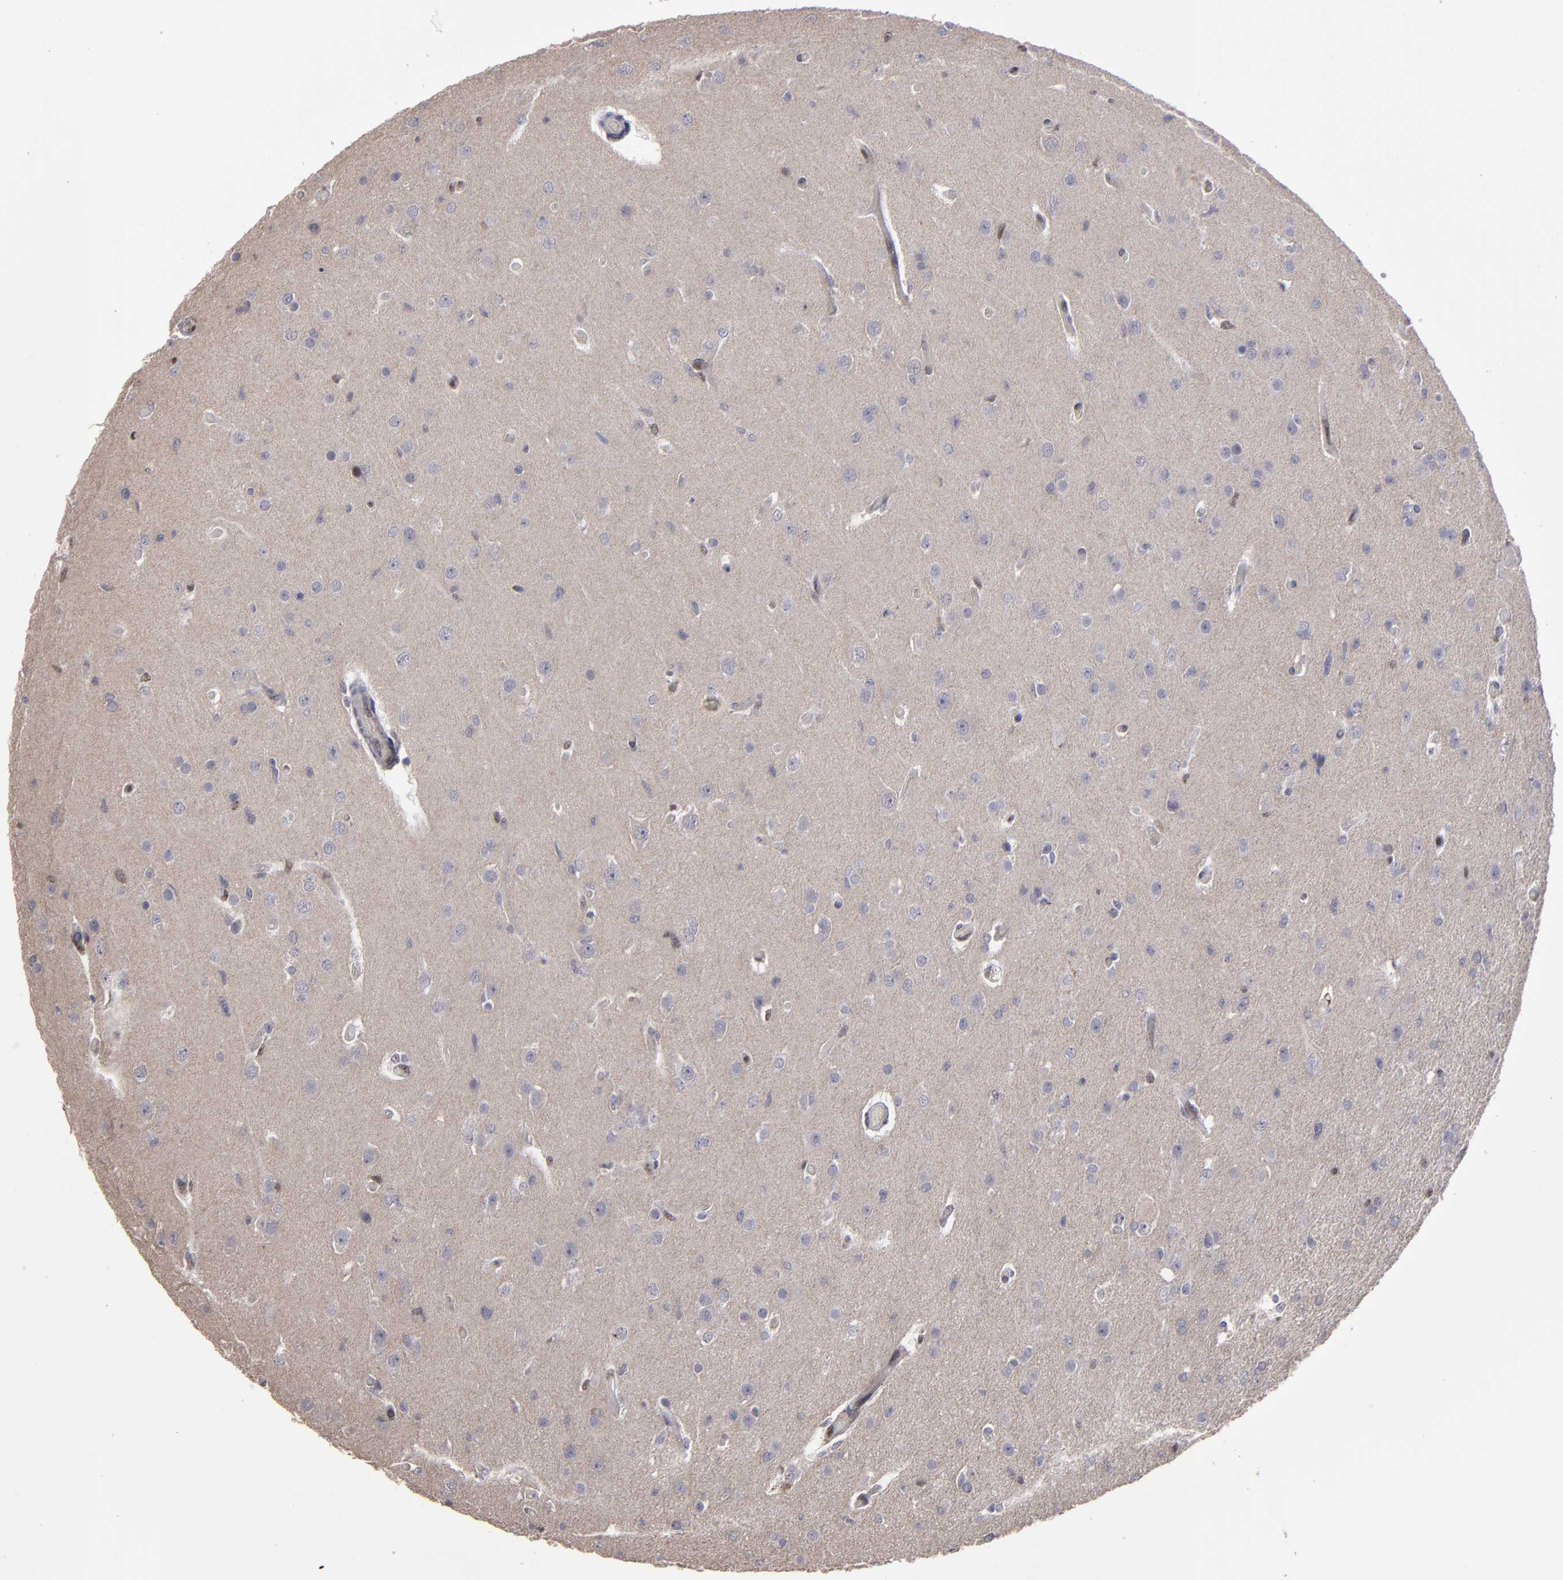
{"staining": {"intensity": "negative", "quantity": "none", "location": "none"}, "tissue": "glioma", "cell_type": "Tumor cells", "image_type": "cancer", "snomed": [{"axis": "morphology", "description": "Glioma, malignant, High grade"}, {"axis": "topography", "description": "Brain"}], "caption": "Human malignant glioma (high-grade) stained for a protein using immunohistochemistry (IHC) reveals no staining in tumor cells.", "gene": "CD55", "patient": {"sex": "male", "age": 33}}